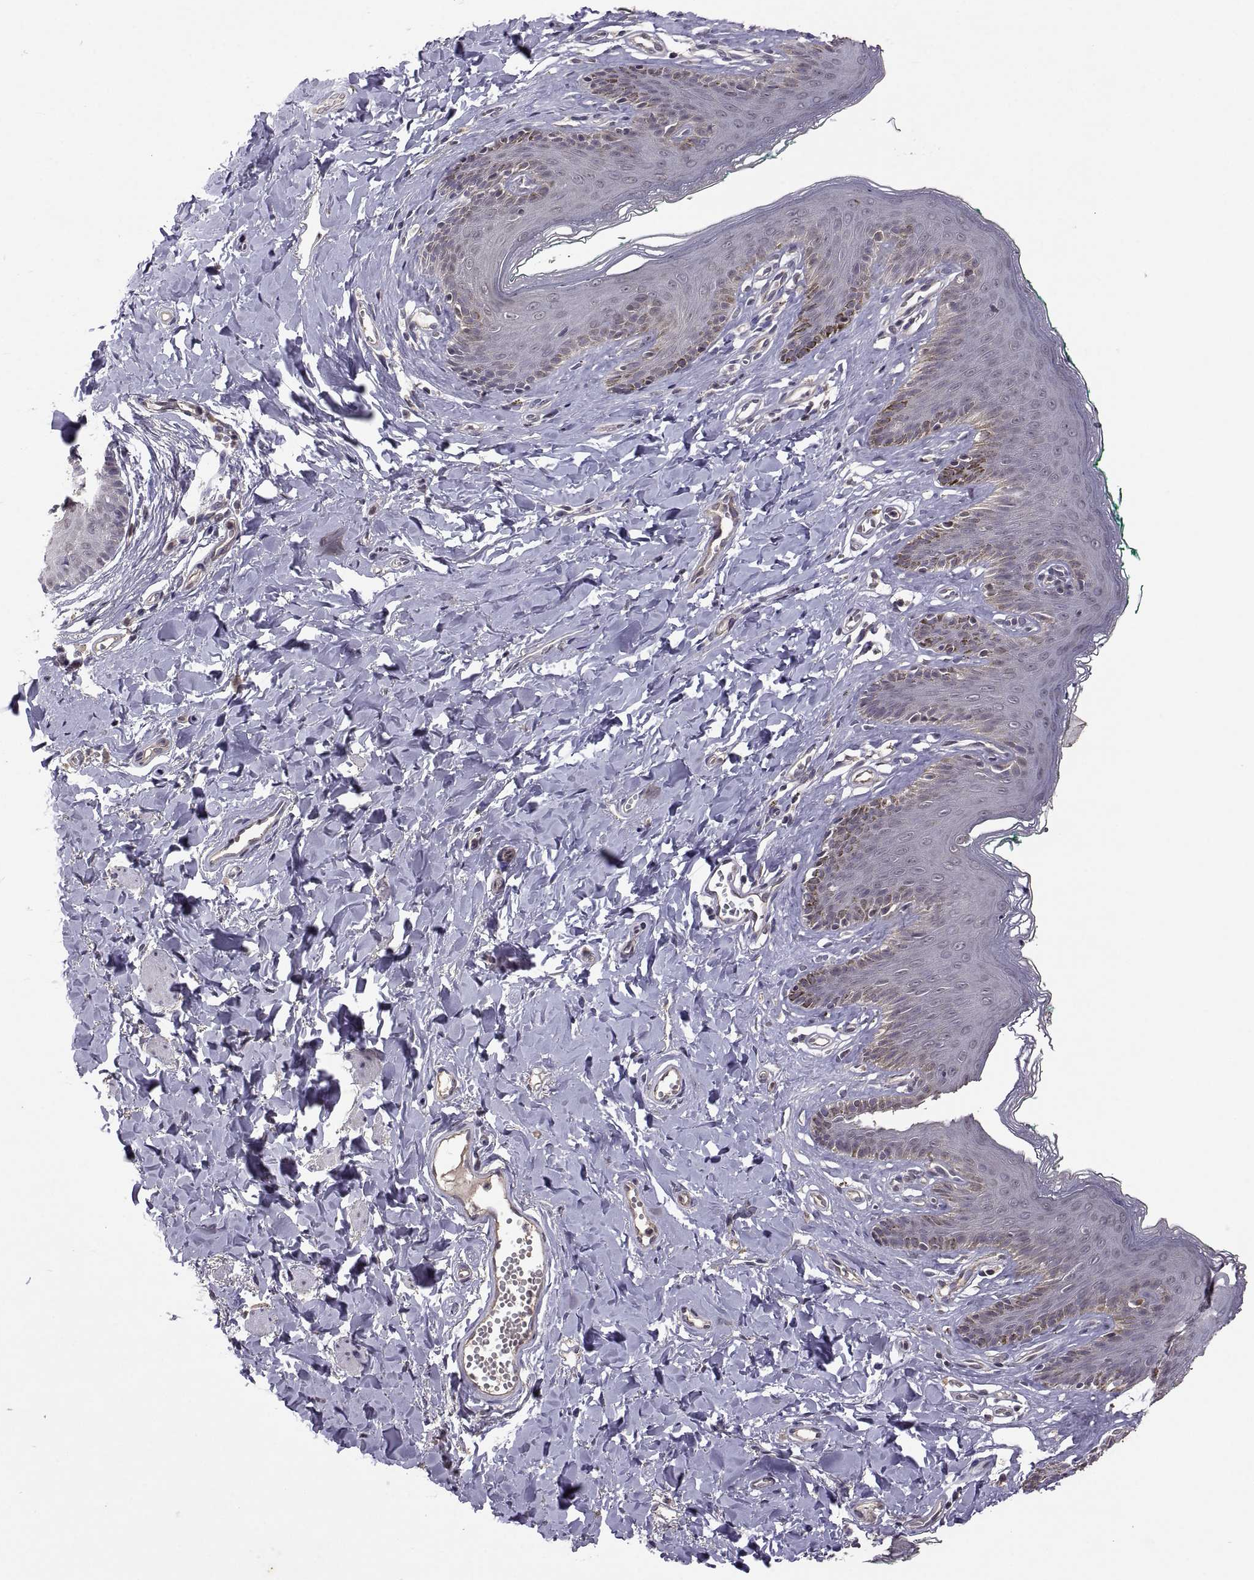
{"staining": {"intensity": "negative", "quantity": "none", "location": "none"}, "tissue": "skin", "cell_type": "Epidermal cells", "image_type": "normal", "snomed": [{"axis": "morphology", "description": "Normal tissue, NOS"}, {"axis": "topography", "description": "Vulva"}], "caption": "Immunohistochemical staining of benign skin shows no significant staining in epidermal cells. (Immunohistochemistry, brightfield microscopy, high magnification).", "gene": "LAMA1", "patient": {"sex": "female", "age": 66}}